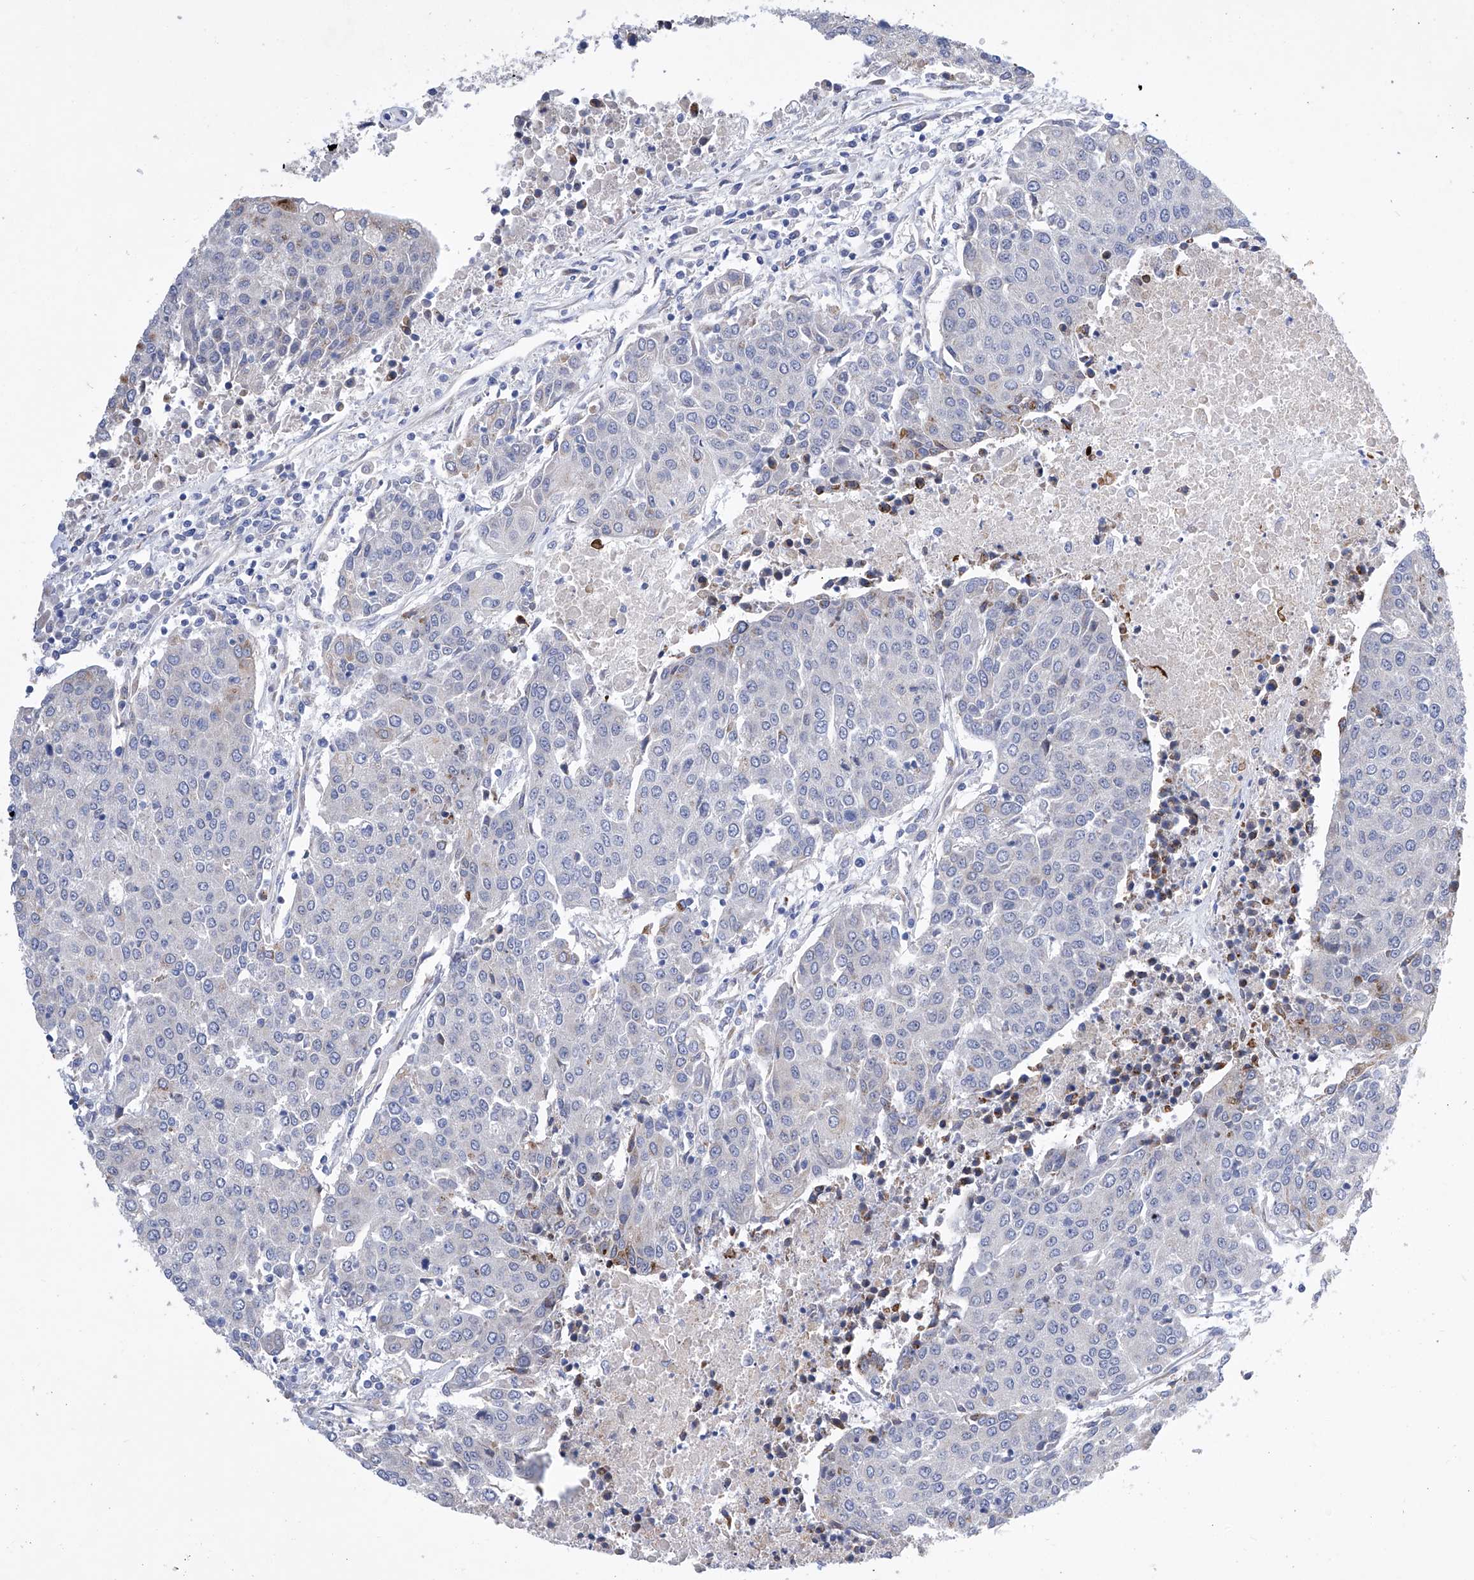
{"staining": {"intensity": "negative", "quantity": "none", "location": "none"}, "tissue": "urothelial cancer", "cell_type": "Tumor cells", "image_type": "cancer", "snomed": [{"axis": "morphology", "description": "Urothelial carcinoma, High grade"}, {"axis": "topography", "description": "Urinary bladder"}], "caption": "DAB immunohistochemical staining of human urothelial carcinoma (high-grade) displays no significant staining in tumor cells.", "gene": "TJAP1", "patient": {"sex": "female", "age": 85}}